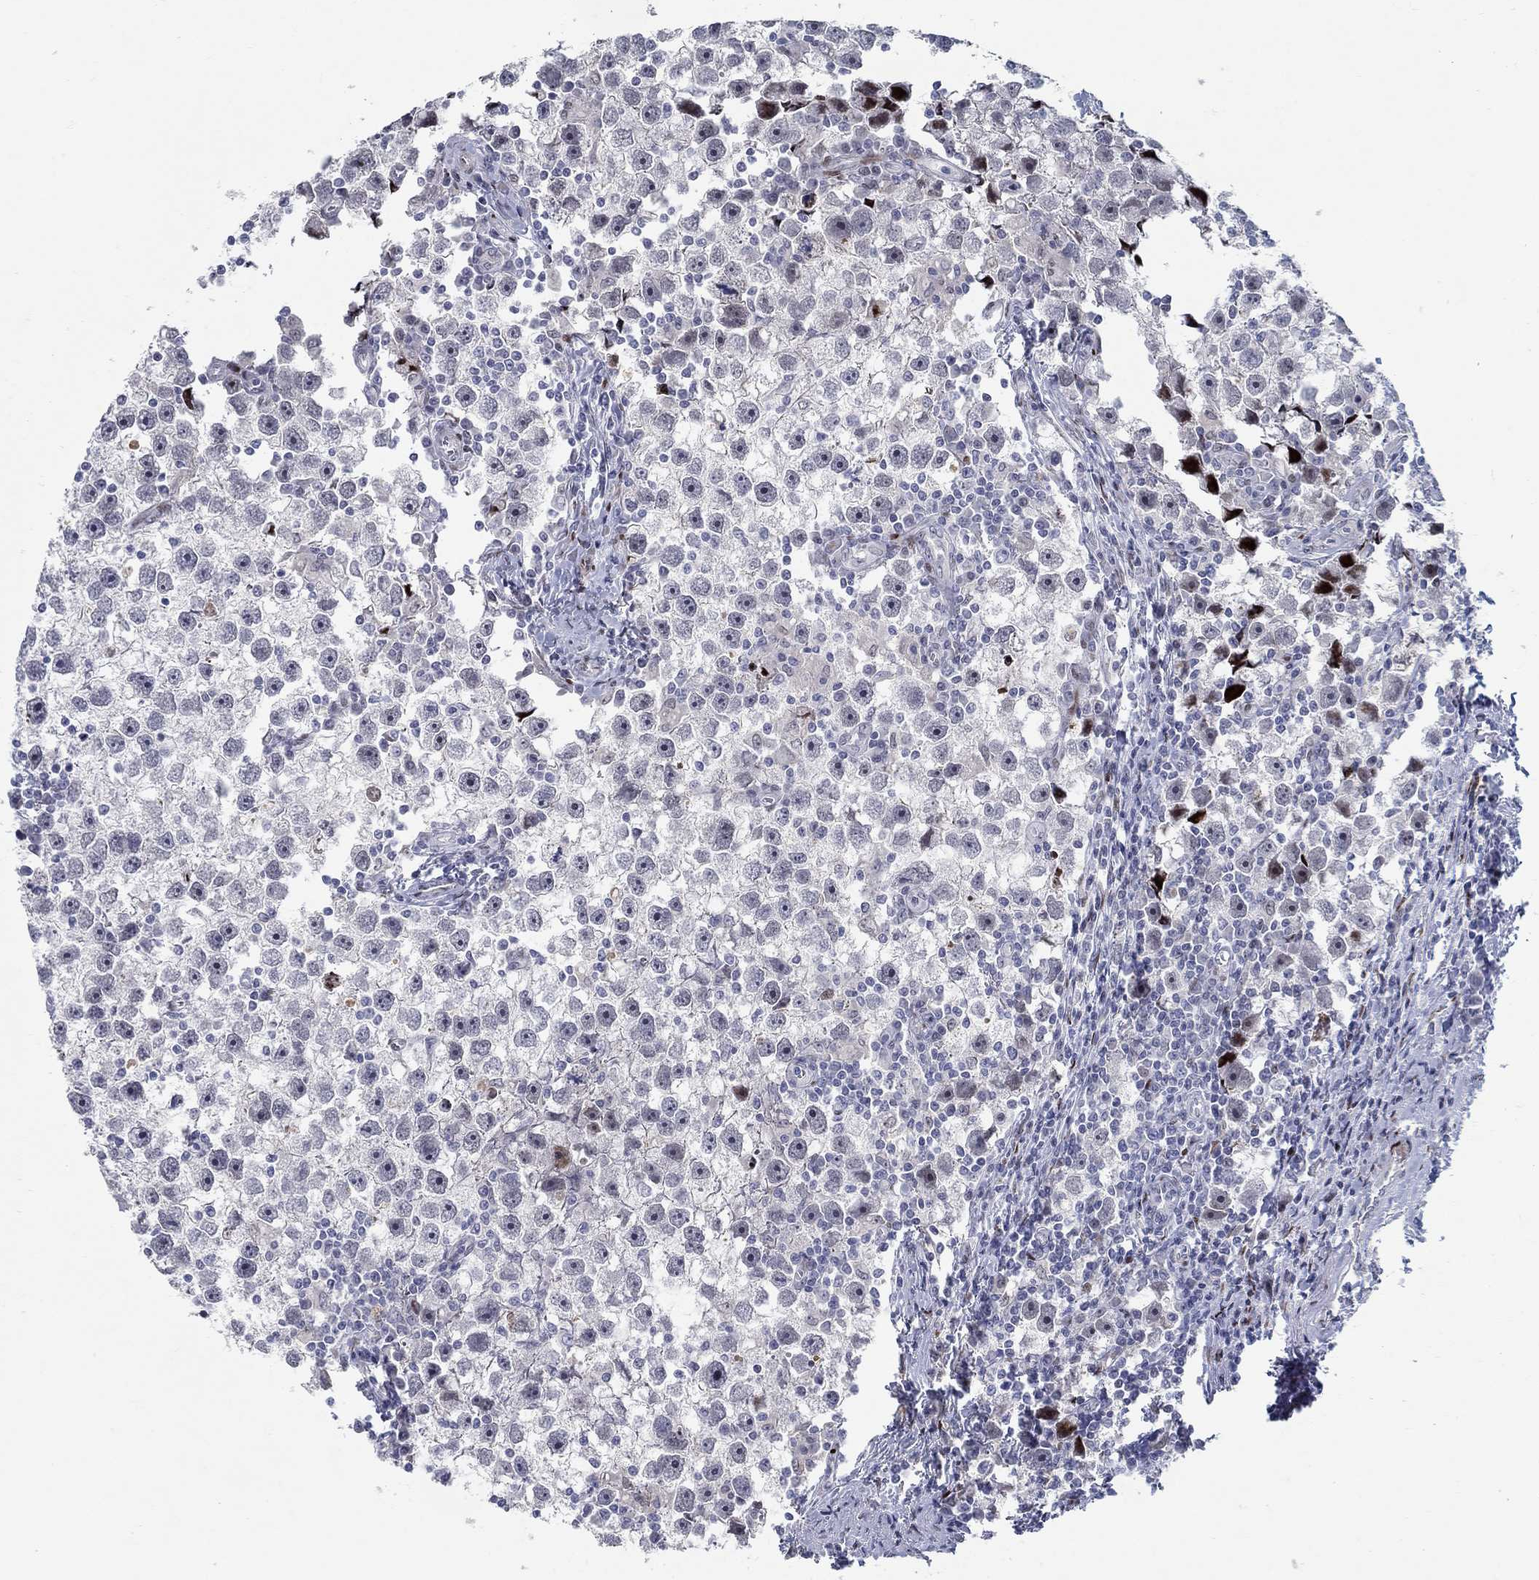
{"staining": {"intensity": "strong", "quantity": "<25%", "location": "nuclear"}, "tissue": "testis cancer", "cell_type": "Tumor cells", "image_type": "cancer", "snomed": [{"axis": "morphology", "description": "Seminoma, NOS"}, {"axis": "topography", "description": "Testis"}], "caption": "High-magnification brightfield microscopy of testis cancer stained with DAB (brown) and counterstained with hematoxylin (blue). tumor cells exhibit strong nuclear expression is seen in about<25% of cells. Immunohistochemistry stains the protein of interest in brown and the nuclei are stained blue.", "gene": "RAPGEF5", "patient": {"sex": "male", "age": 30}}